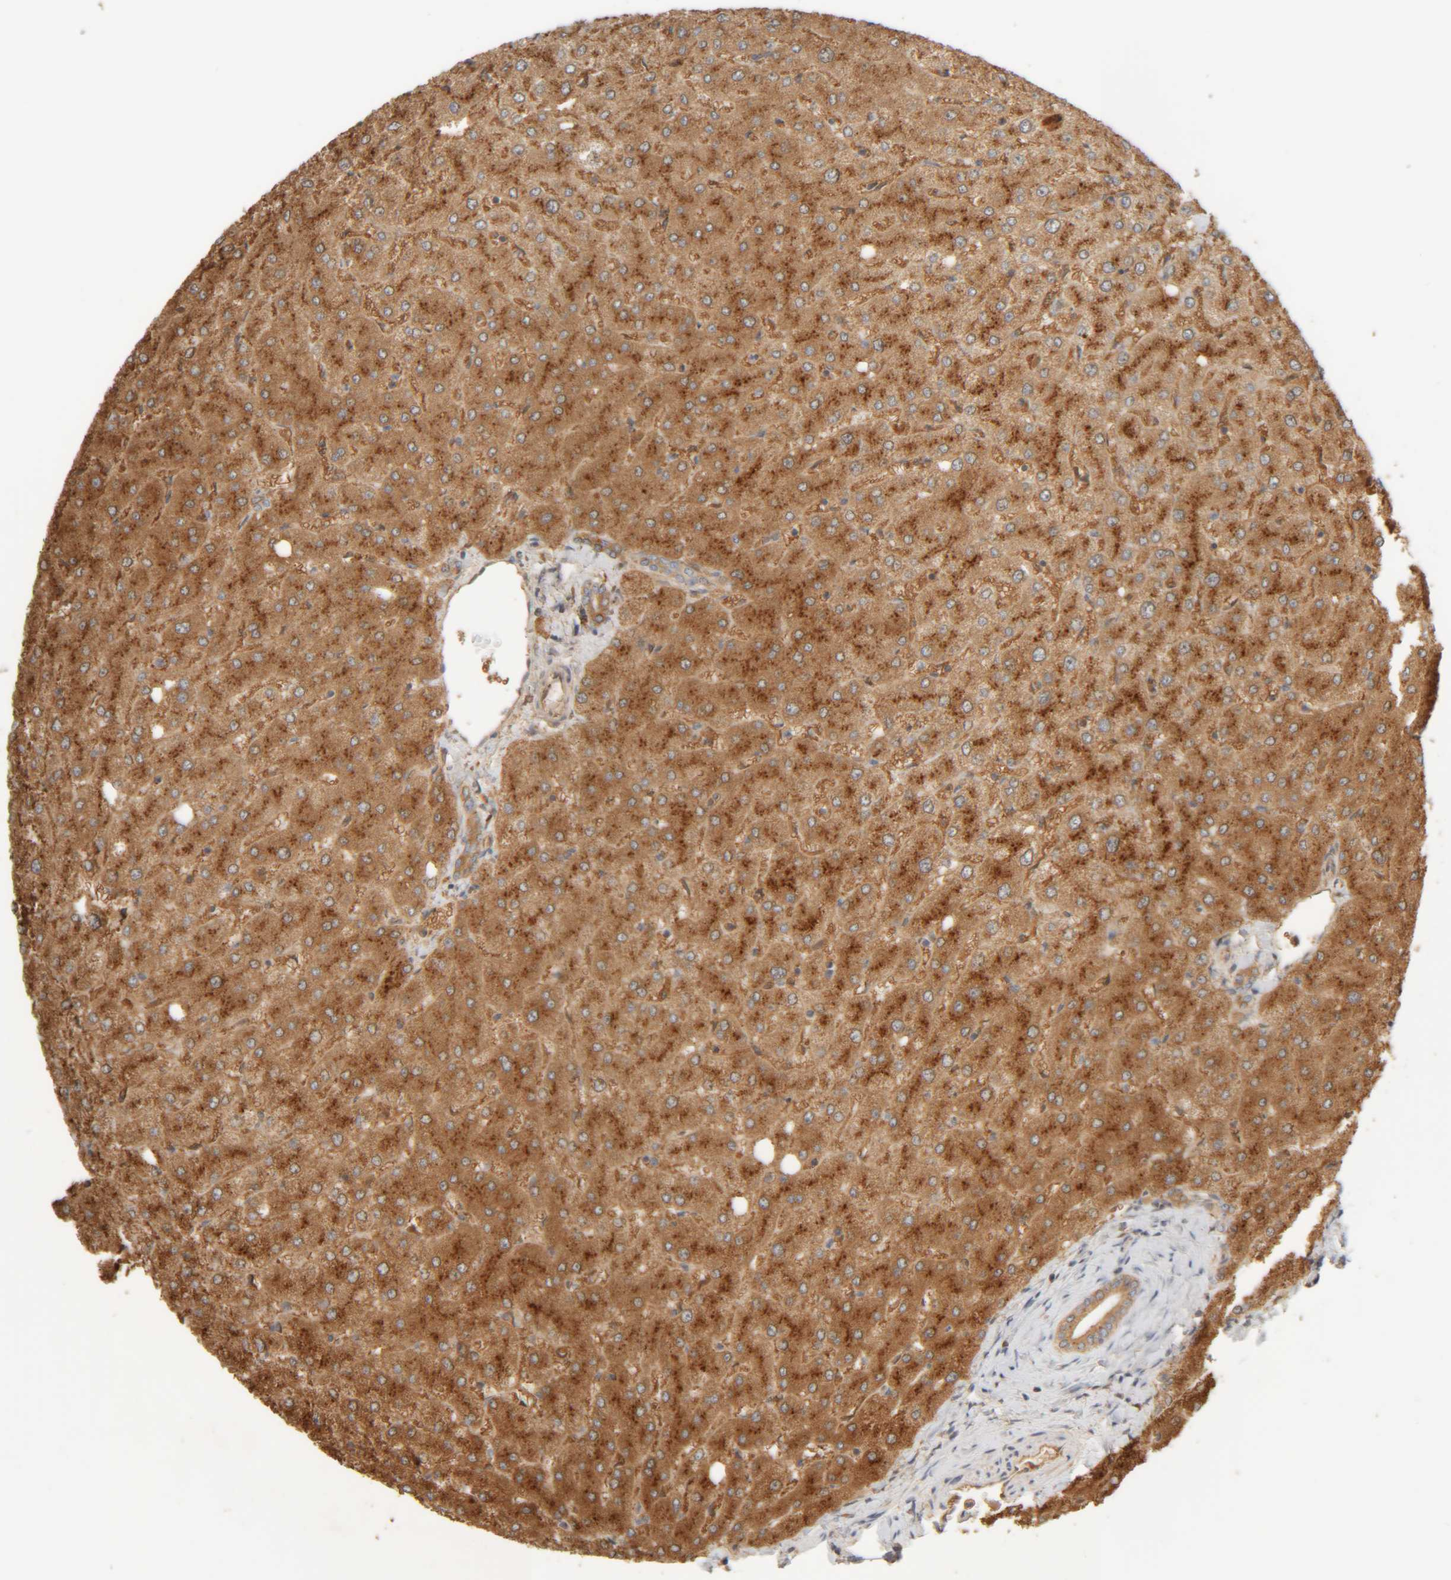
{"staining": {"intensity": "moderate", "quantity": ">75%", "location": "cytoplasmic/membranous"}, "tissue": "liver", "cell_type": "Cholangiocytes", "image_type": "normal", "snomed": [{"axis": "morphology", "description": "Normal tissue, NOS"}, {"axis": "topography", "description": "Liver"}], "caption": "Moderate cytoplasmic/membranous positivity for a protein is identified in approximately >75% of cholangiocytes of benign liver using immunohistochemistry (IHC).", "gene": "TMEM192", "patient": {"sex": "female", "age": 54}}